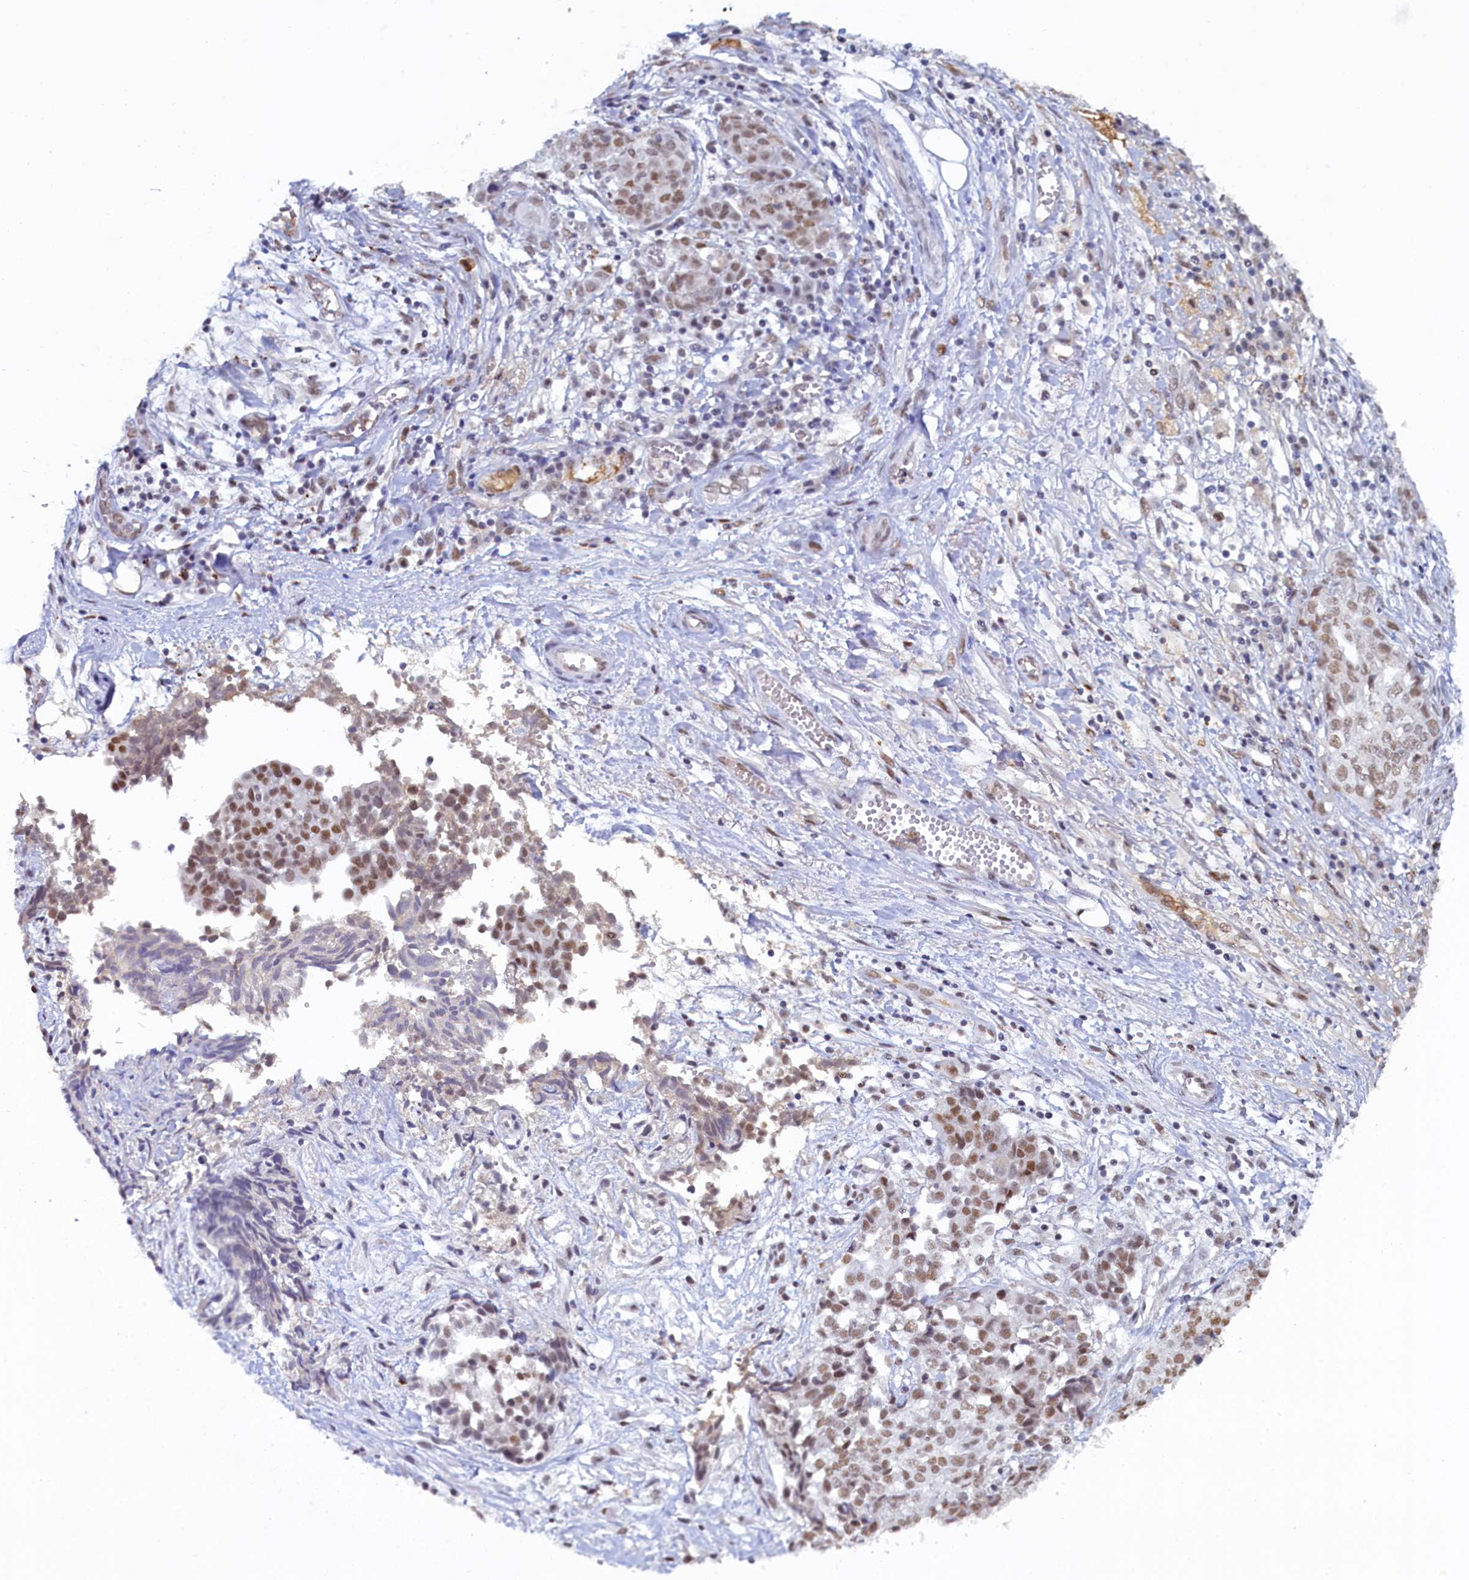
{"staining": {"intensity": "moderate", "quantity": ">75%", "location": "nuclear"}, "tissue": "ovarian cancer", "cell_type": "Tumor cells", "image_type": "cancer", "snomed": [{"axis": "morphology", "description": "Cystadenocarcinoma, serous, NOS"}, {"axis": "topography", "description": "Soft tissue"}, {"axis": "topography", "description": "Ovary"}], "caption": "An immunohistochemistry photomicrograph of neoplastic tissue is shown. Protein staining in brown shows moderate nuclear positivity in ovarian cancer (serous cystadenocarcinoma) within tumor cells.", "gene": "INTS14", "patient": {"sex": "female", "age": 57}}